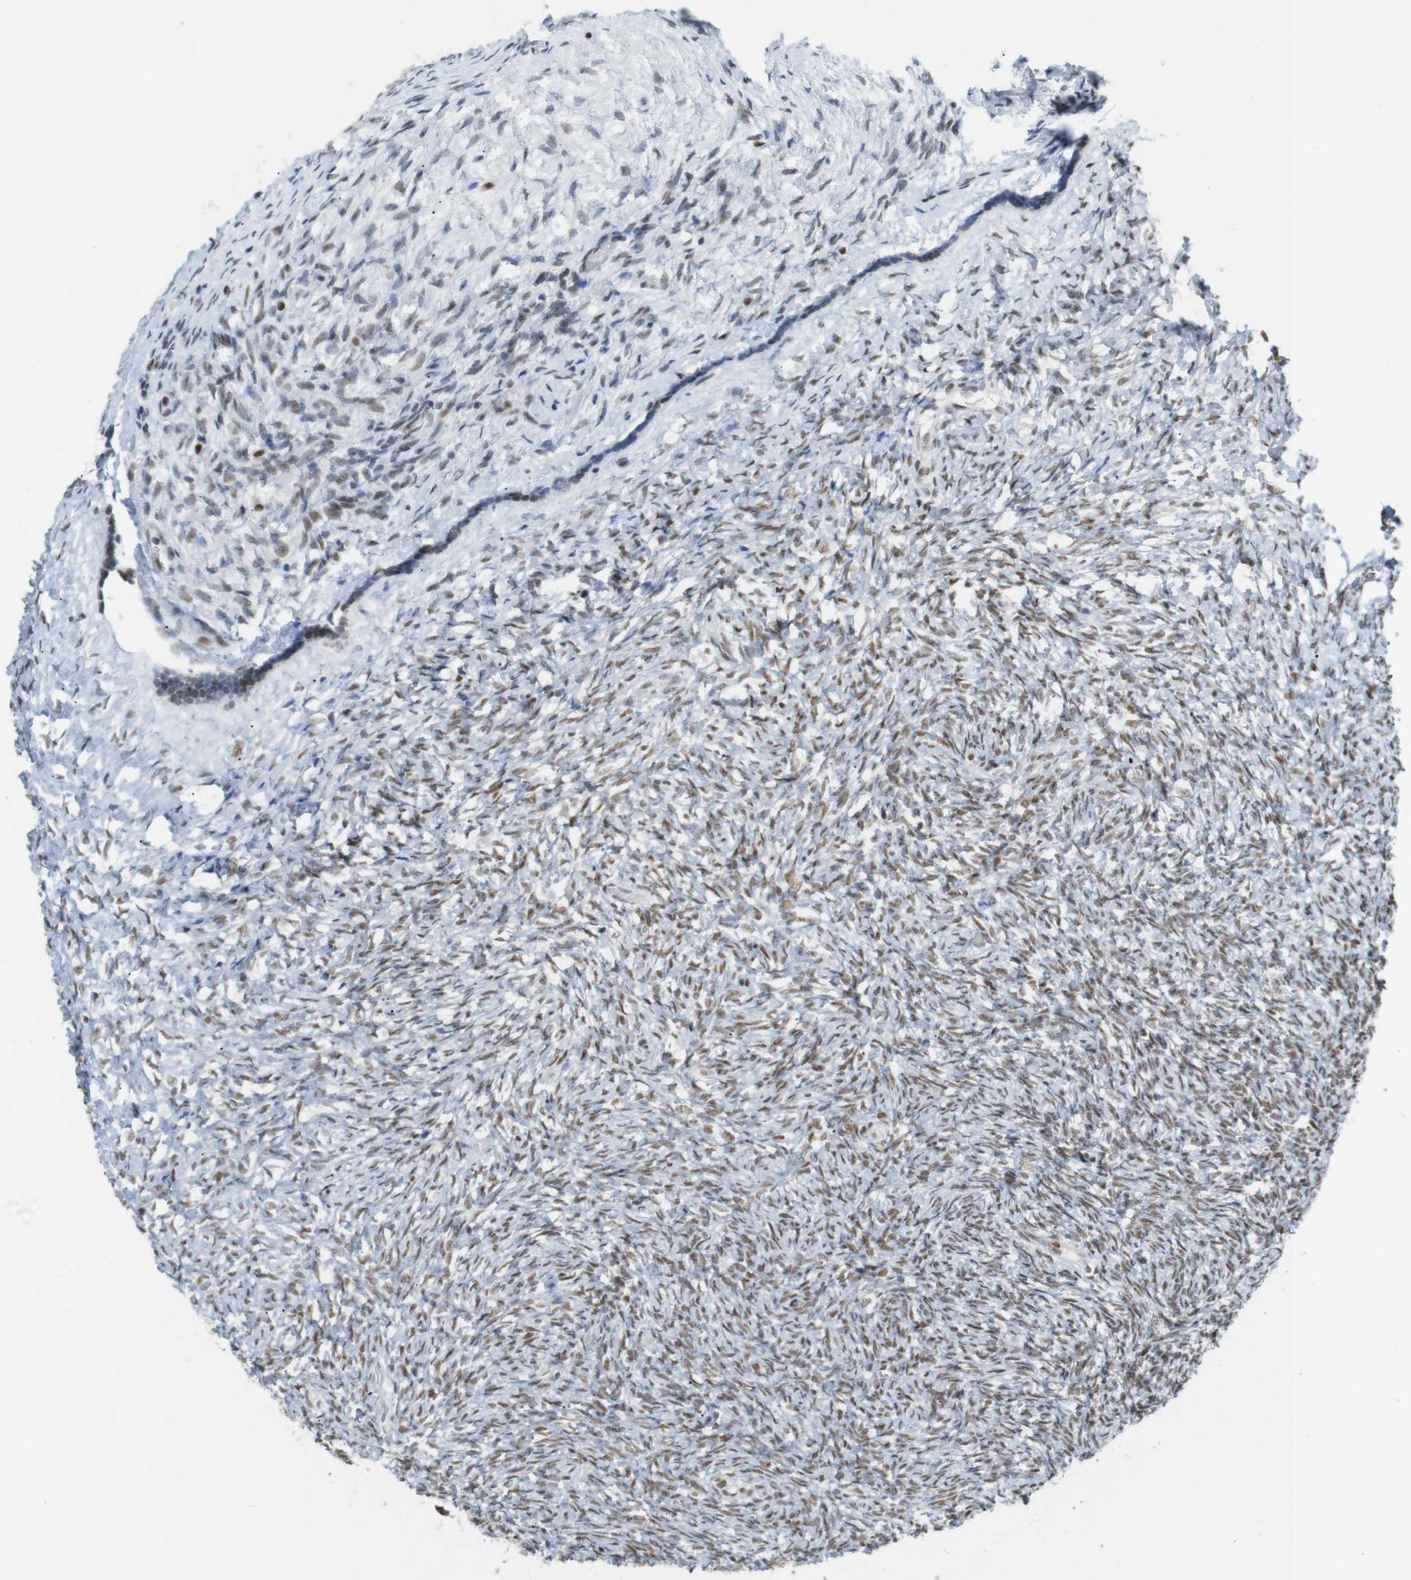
{"staining": {"intensity": "moderate", "quantity": ">75%", "location": "nuclear"}, "tissue": "ovary", "cell_type": "Ovarian stroma cells", "image_type": "normal", "snomed": [{"axis": "morphology", "description": "Normal tissue, NOS"}, {"axis": "topography", "description": "Ovary"}], "caption": "Ovarian stroma cells display medium levels of moderate nuclear staining in approximately >75% of cells in normal human ovary.", "gene": "RIOX2", "patient": {"sex": "female", "age": 35}}